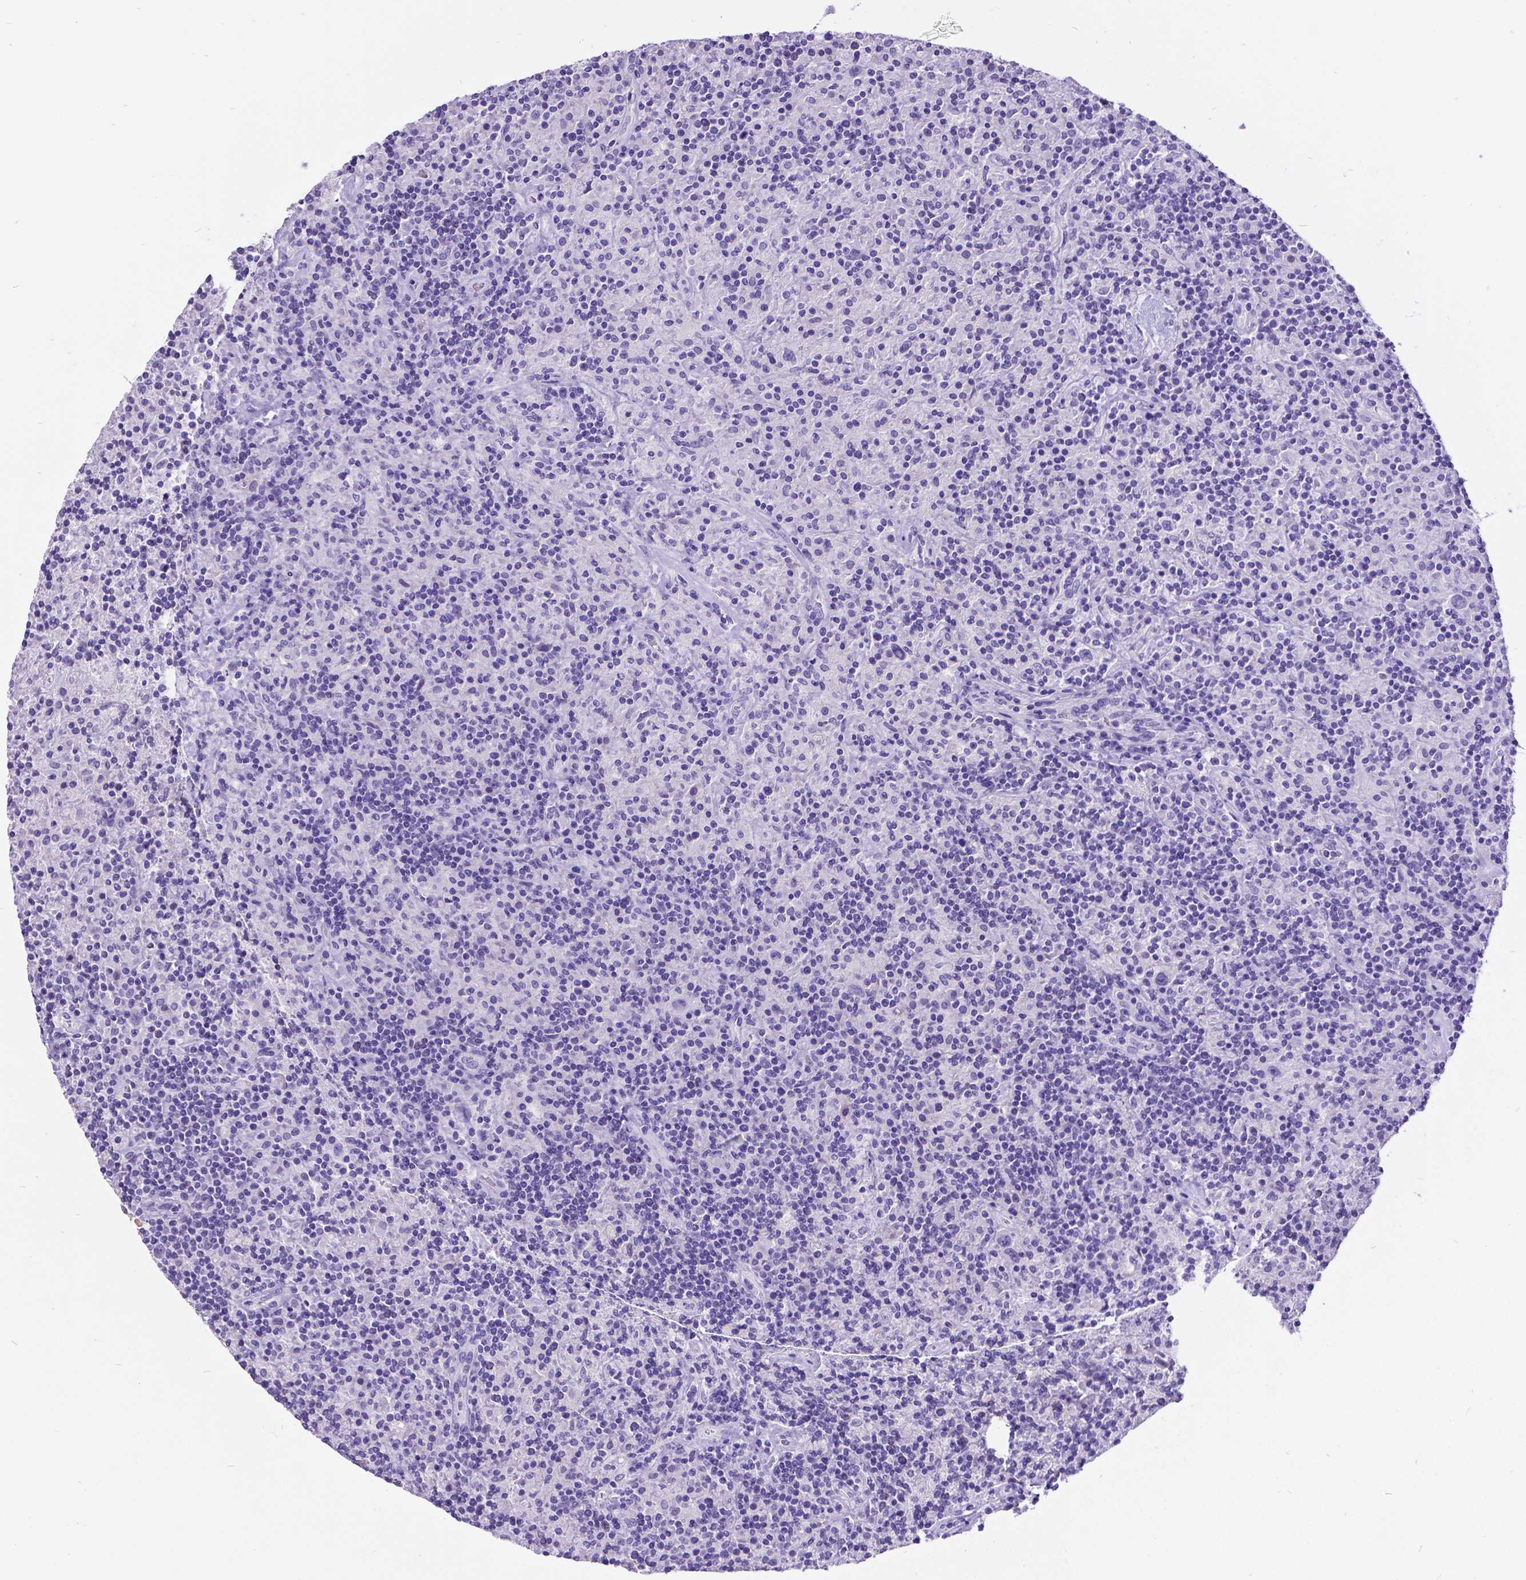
{"staining": {"intensity": "negative", "quantity": "none", "location": "none"}, "tissue": "lymphoma", "cell_type": "Tumor cells", "image_type": "cancer", "snomed": [{"axis": "morphology", "description": "Hodgkin's disease, NOS"}, {"axis": "topography", "description": "Lymph node"}], "caption": "High magnification brightfield microscopy of Hodgkin's disease stained with DAB (3,3'-diaminobenzidine) (brown) and counterstained with hematoxylin (blue): tumor cells show no significant expression.", "gene": "SATB2", "patient": {"sex": "male", "age": 70}}